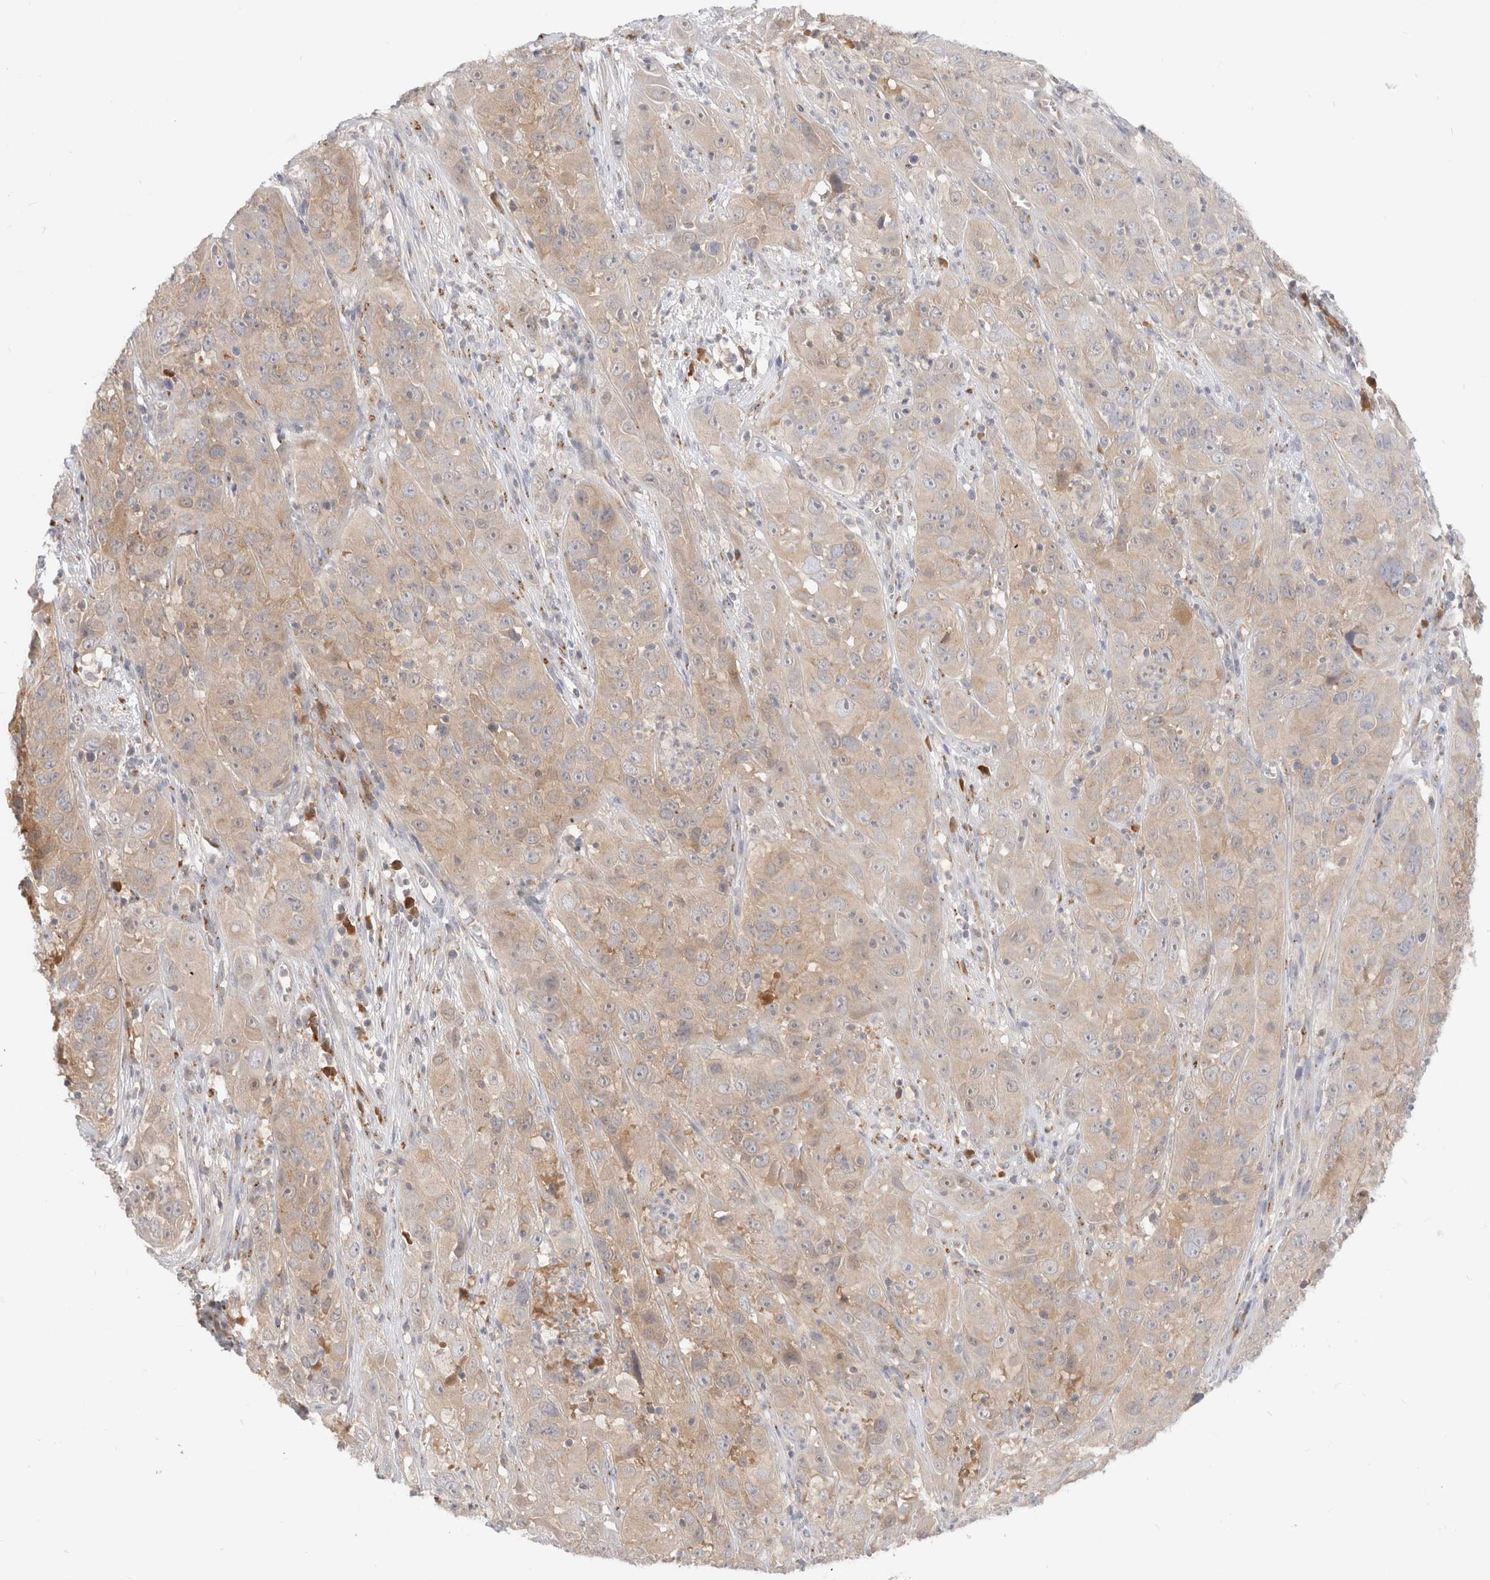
{"staining": {"intensity": "weak", "quantity": "25%-75%", "location": "cytoplasmic/membranous"}, "tissue": "cervical cancer", "cell_type": "Tumor cells", "image_type": "cancer", "snomed": [{"axis": "morphology", "description": "Squamous cell carcinoma, NOS"}, {"axis": "topography", "description": "Cervix"}], "caption": "Immunohistochemical staining of squamous cell carcinoma (cervical) exhibits low levels of weak cytoplasmic/membranous protein positivity in approximately 25%-75% of tumor cells. The staining was performed using DAB, with brown indicating positive protein expression. Nuclei are stained blue with hematoxylin.", "gene": "EFCAB13", "patient": {"sex": "female", "age": 32}}